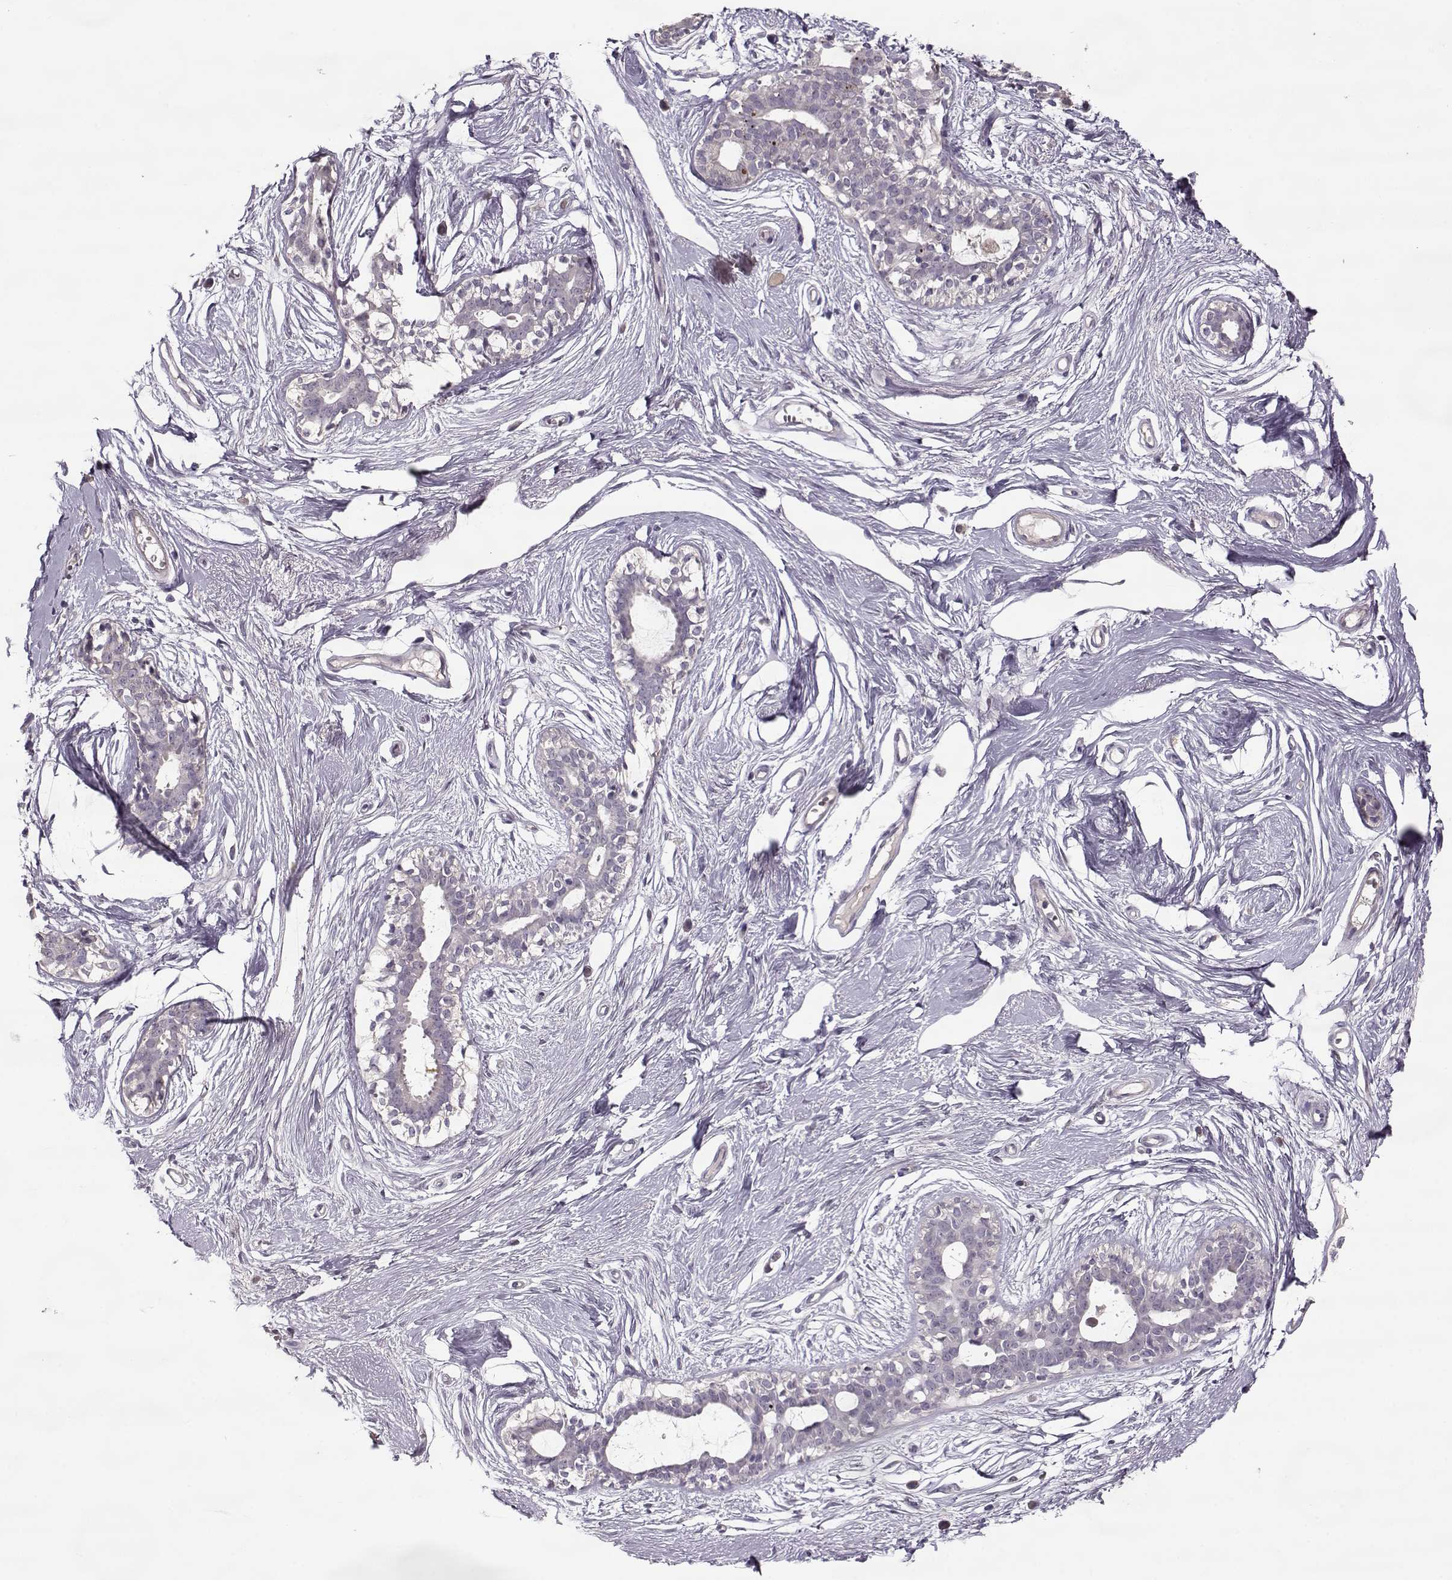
{"staining": {"intensity": "negative", "quantity": "none", "location": "none"}, "tissue": "breast", "cell_type": "Adipocytes", "image_type": "normal", "snomed": [{"axis": "morphology", "description": "Normal tissue, NOS"}, {"axis": "topography", "description": "Breast"}], "caption": "Immunohistochemistry (IHC) of normal breast displays no positivity in adipocytes.", "gene": "ACOT11", "patient": {"sex": "female", "age": 49}}